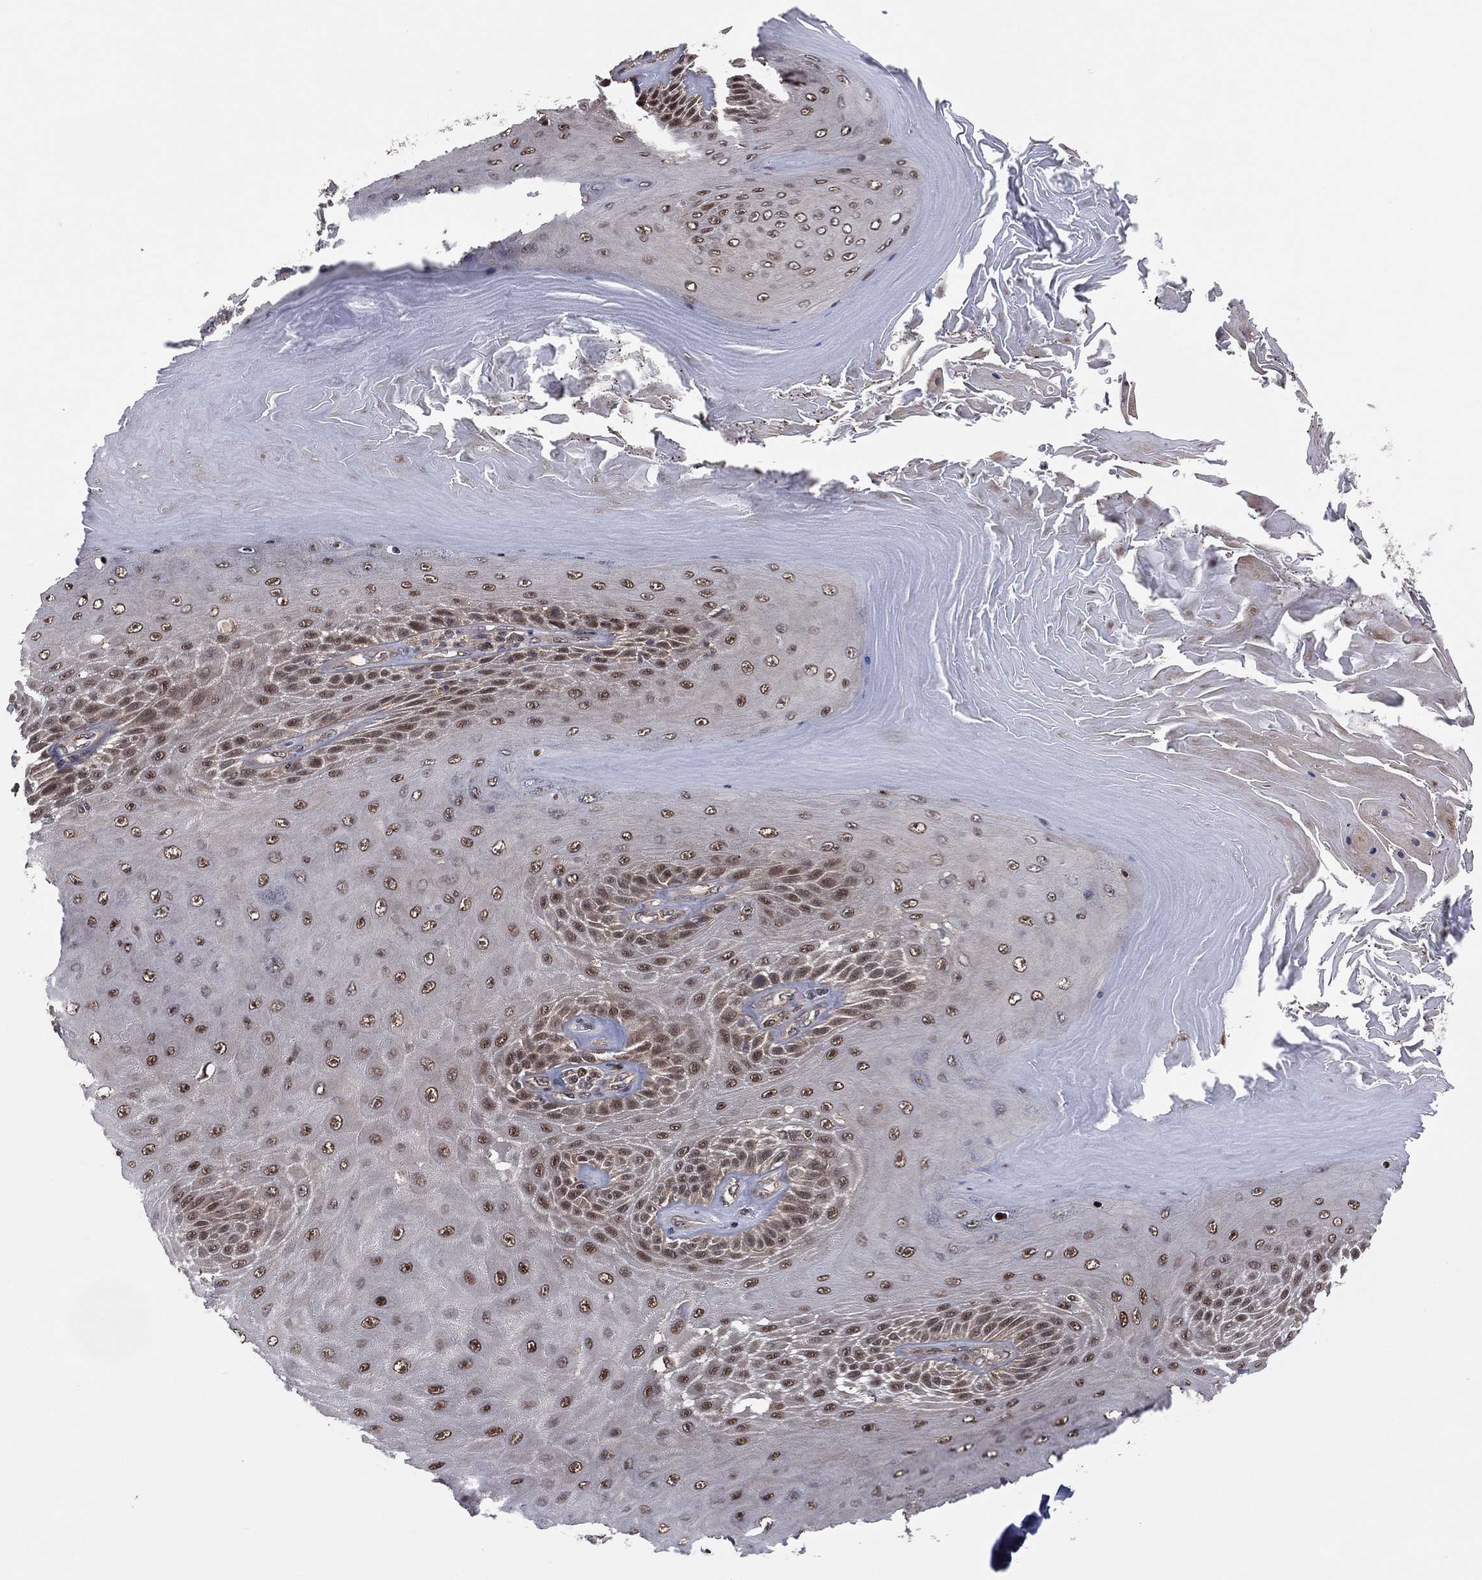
{"staining": {"intensity": "moderate", "quantity": ">75%", "location": "nuclear"}, "tissue": "skin cancer", "cell_type": "Tumor cells", "image_type": "cancer", "snomed": [{"axis": "morphology", "description": "Squamous cell carcinoma, NOS"}, {"axis": "topography", "description": "Skin"}], "caption": "Skin cancer was stained to show a protein in brown. There is medium levels of moderate nuclear positivity in approximately >75% of tumor cells. The staining was performed using DAB, with brown indicating positive protein expression. Nuclei are stained blue with hematoxylin.", "gene": "ICOSLG", "patient": {"sex": "male", "age": 62}}